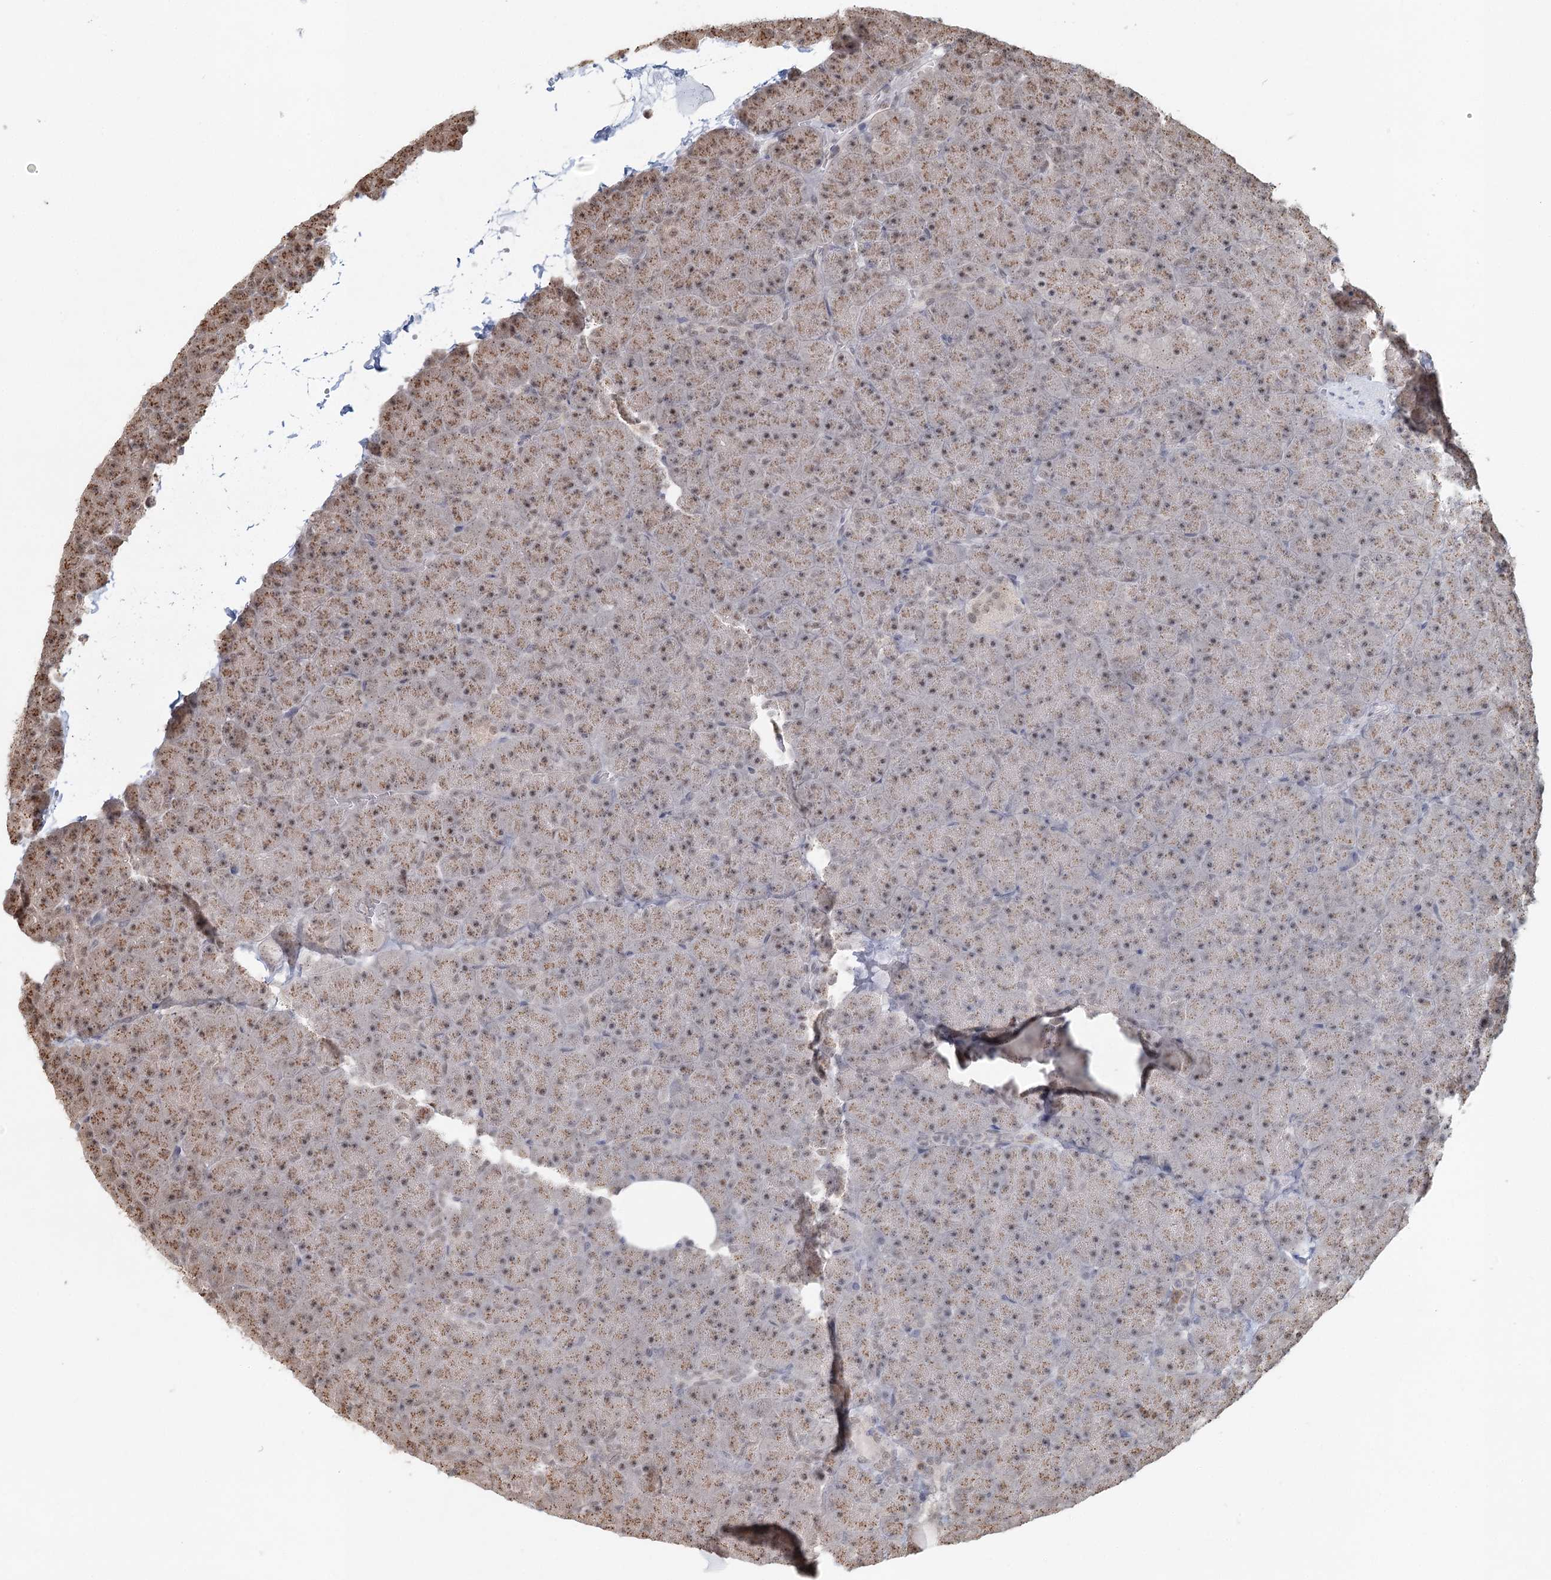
{"staining": {"intensity": "moderate", "quantity": ">75%", "location": "cytoplasmic/membranous,nuclear"}, "tissue": "pancreas", "cell_type": "Exocrine glandular cells", "image_type": "normal", "snomed": [{"axis": "morphology", "description": "Normal tissue, NOS"}, {"axis": "topography", "description": "Pancreas"}], "caption": "Immunohistochemical staining of benign pancreas demonstrates >75% levels of moderate cytoplasmic/membranous,nuclear protein staining in about >75% of exocrine glandular cells.", "gene": "GPALPP1", "patient": {"sex": "male", "age": 36}}